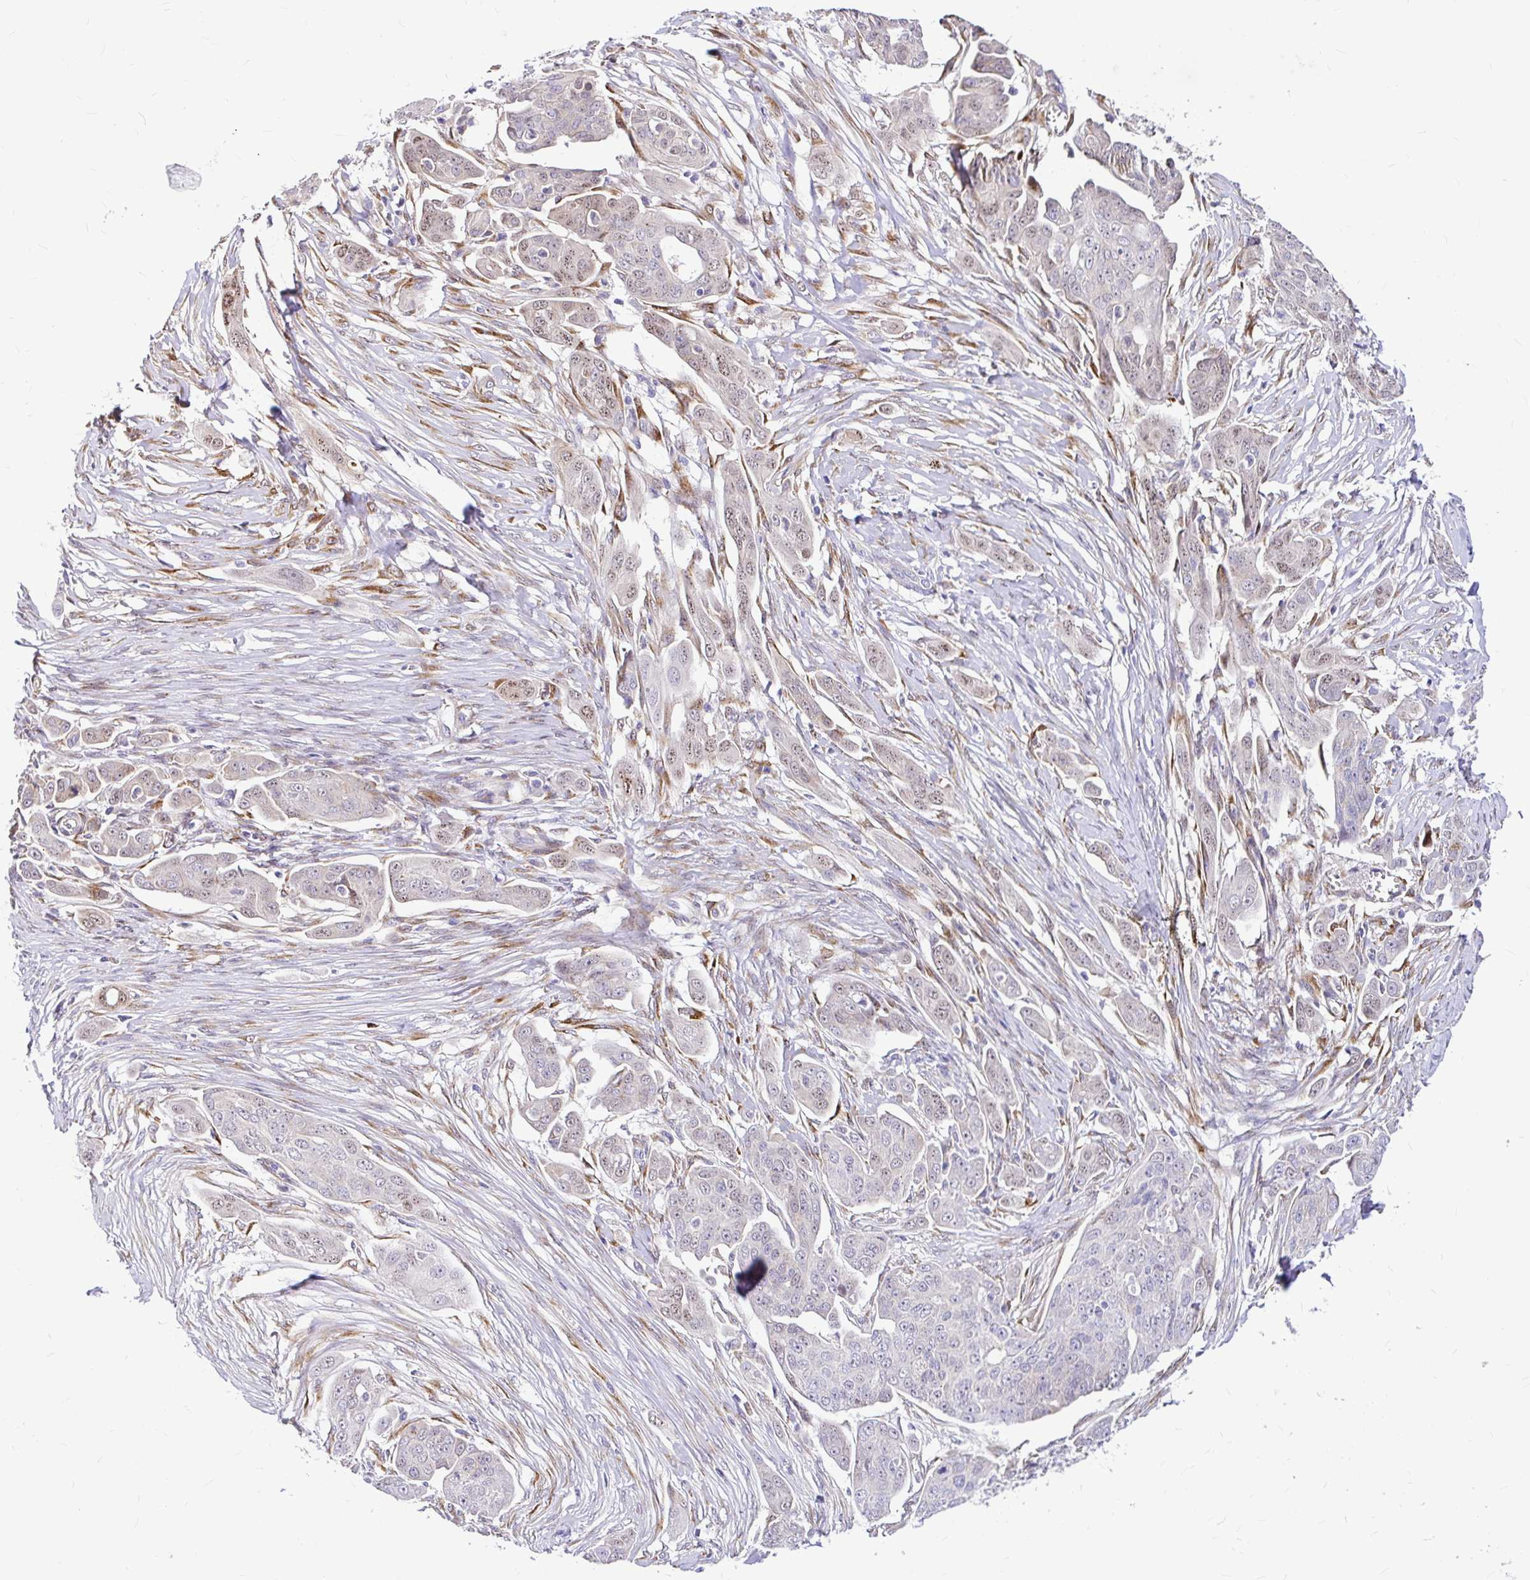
{"staining": {"intensity": "weak", "quantity": "25%-75%", "location": "nuclear"}, "tissue": "ovarian cancer", "cell_type": "Tumor cells", "image_type": "cancer", "snomed": [{"axis": "morphology", "description": "Carcinoma, endometroid"}, {"axis": "topography", "description": "Ovary"}], "caption": "This image exhibits ovarian endometroid carcinoma stained with IHC to label a protein in brown. The nuclear of tumor cells show weak positivity for the protein. Nuclei are counter-stained blue.", "gene": "GABBR2", "patient": {"sex": "female", "age": 70}}